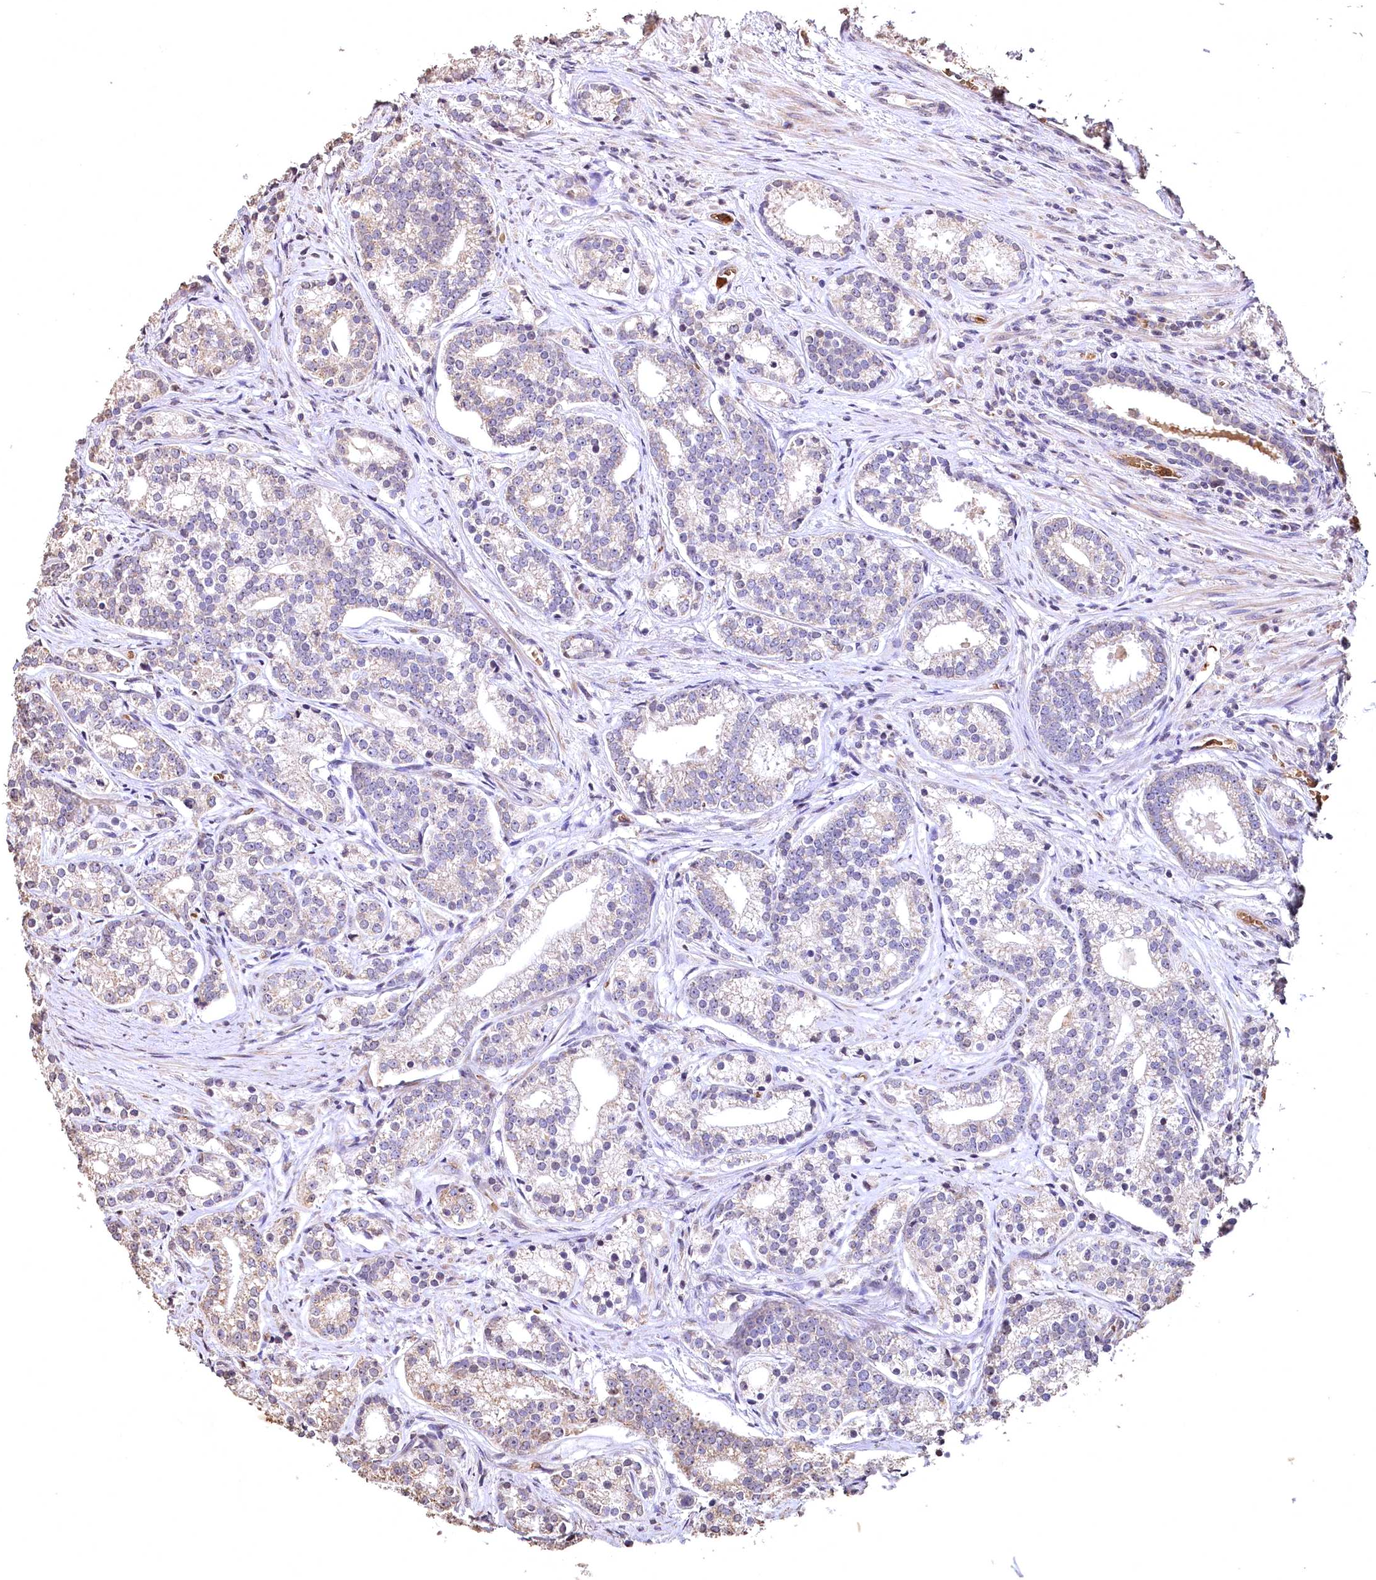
{"staining": {"intensity": "weak", "quantity": "<25%", "location": "cytoplasmic/membranous"}, "tissue": "prostate cancer", "cell_type": "Tumor cells", "image_type": "cancer", "snomed": [{"axis": "morphology", "description": "Adenocarcinoma, Low grade"}, {"axis": "topography", "description": "Prostate"}], "caption": "Histopathology image shows no significant protein expression in tumor cells of adenocarcinoma (low-grade) (prostate). The staining was performed using DAB (3,3'-diaminobenzidine) to visualize the protein expression in brown, while the nuclei were stained in blue with hematoxylin (Magnification: 20x).", "gene": "SPTA1", "patient": {"sex": "male", "age": 71}}